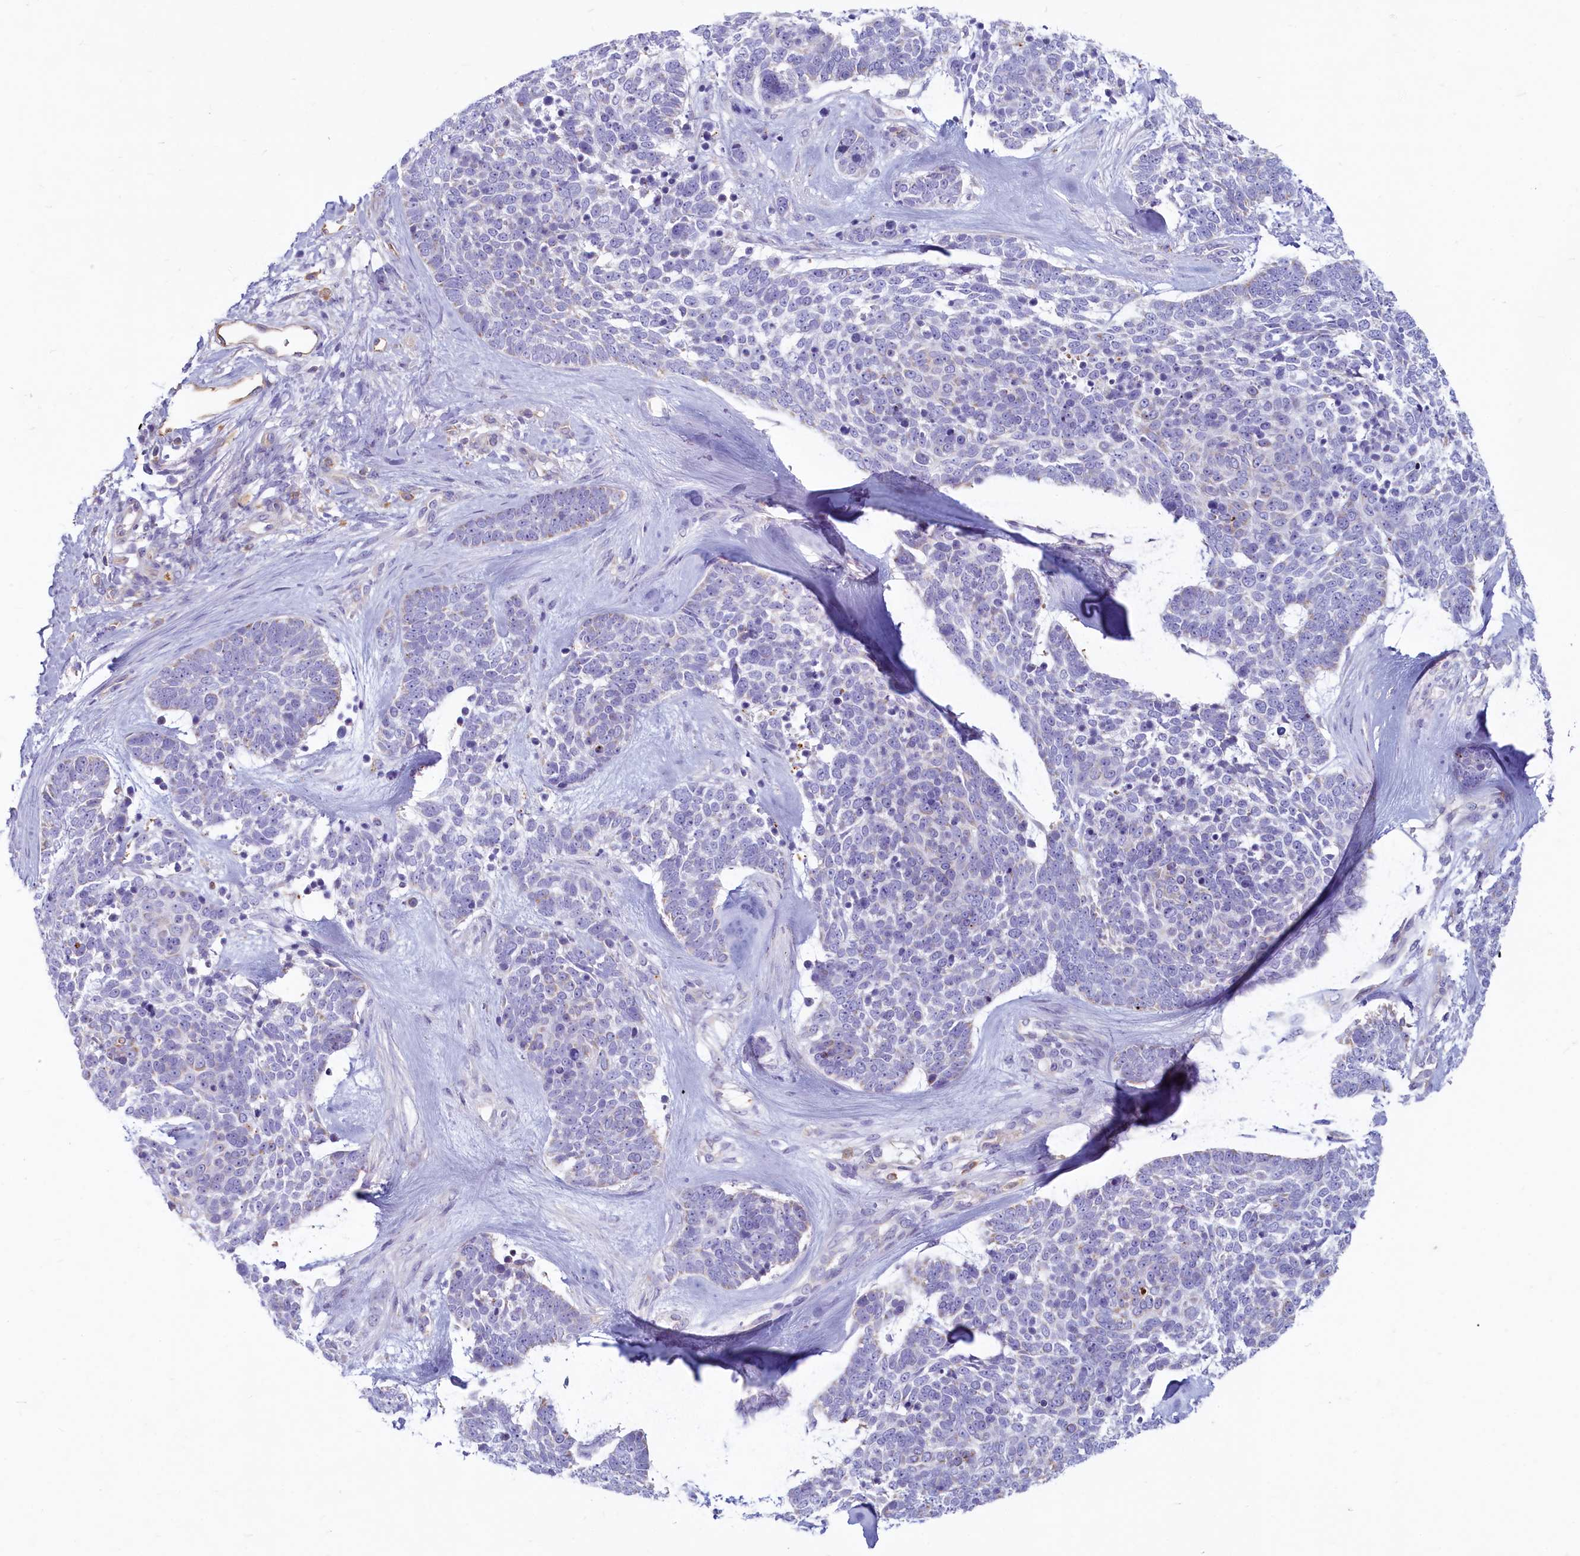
{"staining": {"intensity": "negative", "quantity": "none", "location": "none"}, "tissue": "skin cancer", "cell_type": "Tumor cells", "image_type": "cancer", "snomed": [{"axis": "morphology", "description": "Basal cell carcinoma"}, {"axis": "topography", "description": "Skin"}], "caption": "Histopathology image shows no protein staining in tumor cells of skin basal cell carcinoma tissue.", "gene": "LMOD3", "patient": {"sex": "female", "age": 81}}